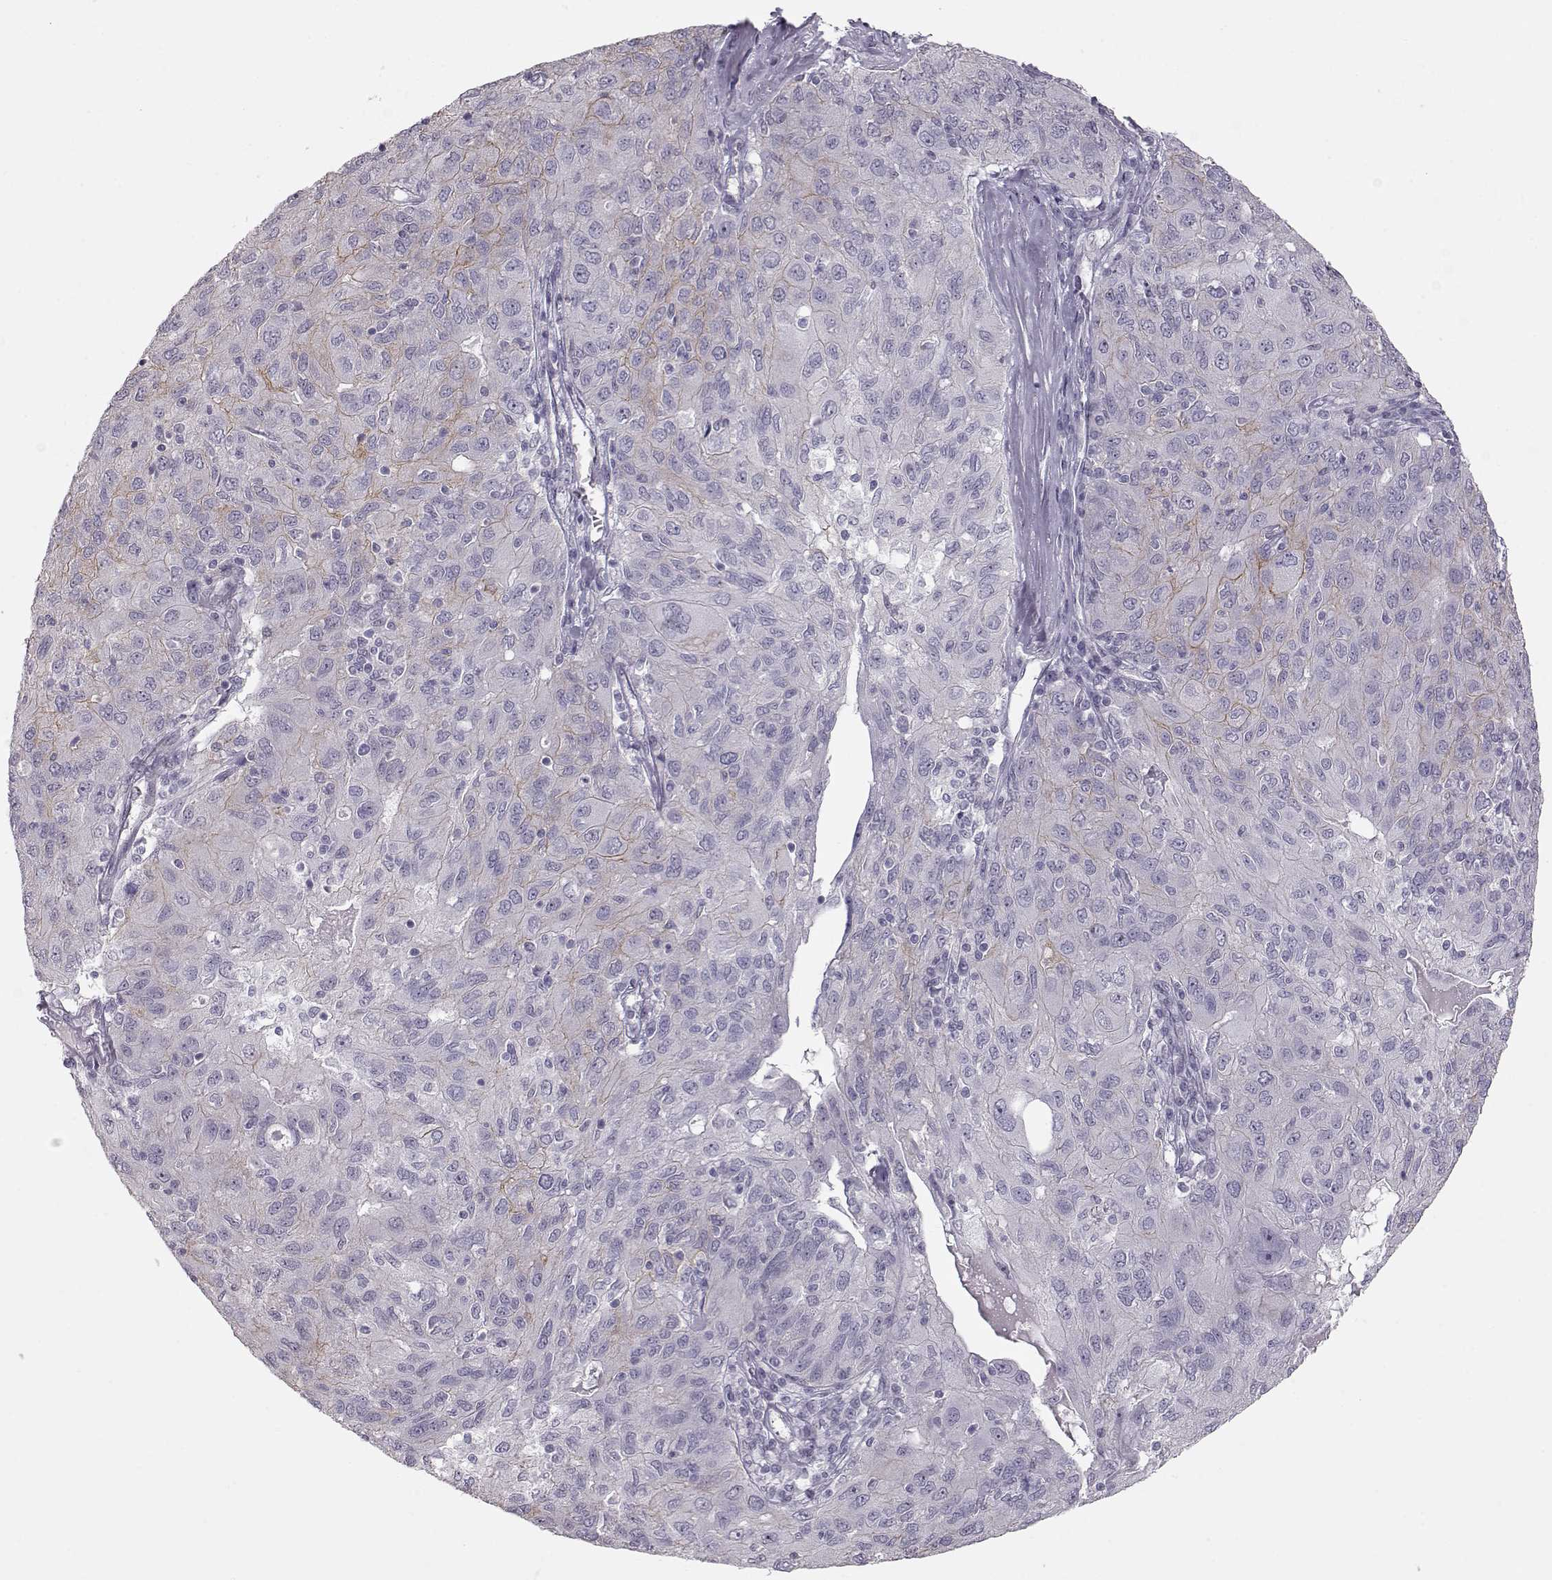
{"staining": {"intensity": "negative", "quantity": "none", "location": "none"}, "tissue": "ovarian cancer", "cell_type": "Tumor cells", "image_type": "cancer", "snomed": [{"axis": "morphology", "description": "Carcinoma, endometroid"}, {"axis": "topography", "description": "Ovary"}], "caption": "Protein analysis of ovarian cancer (endometroid carcinoma) shows no significant positivity in tumor cells.", "gene": "FAM205A", "patient": {"sex": "female", "age": 50}}